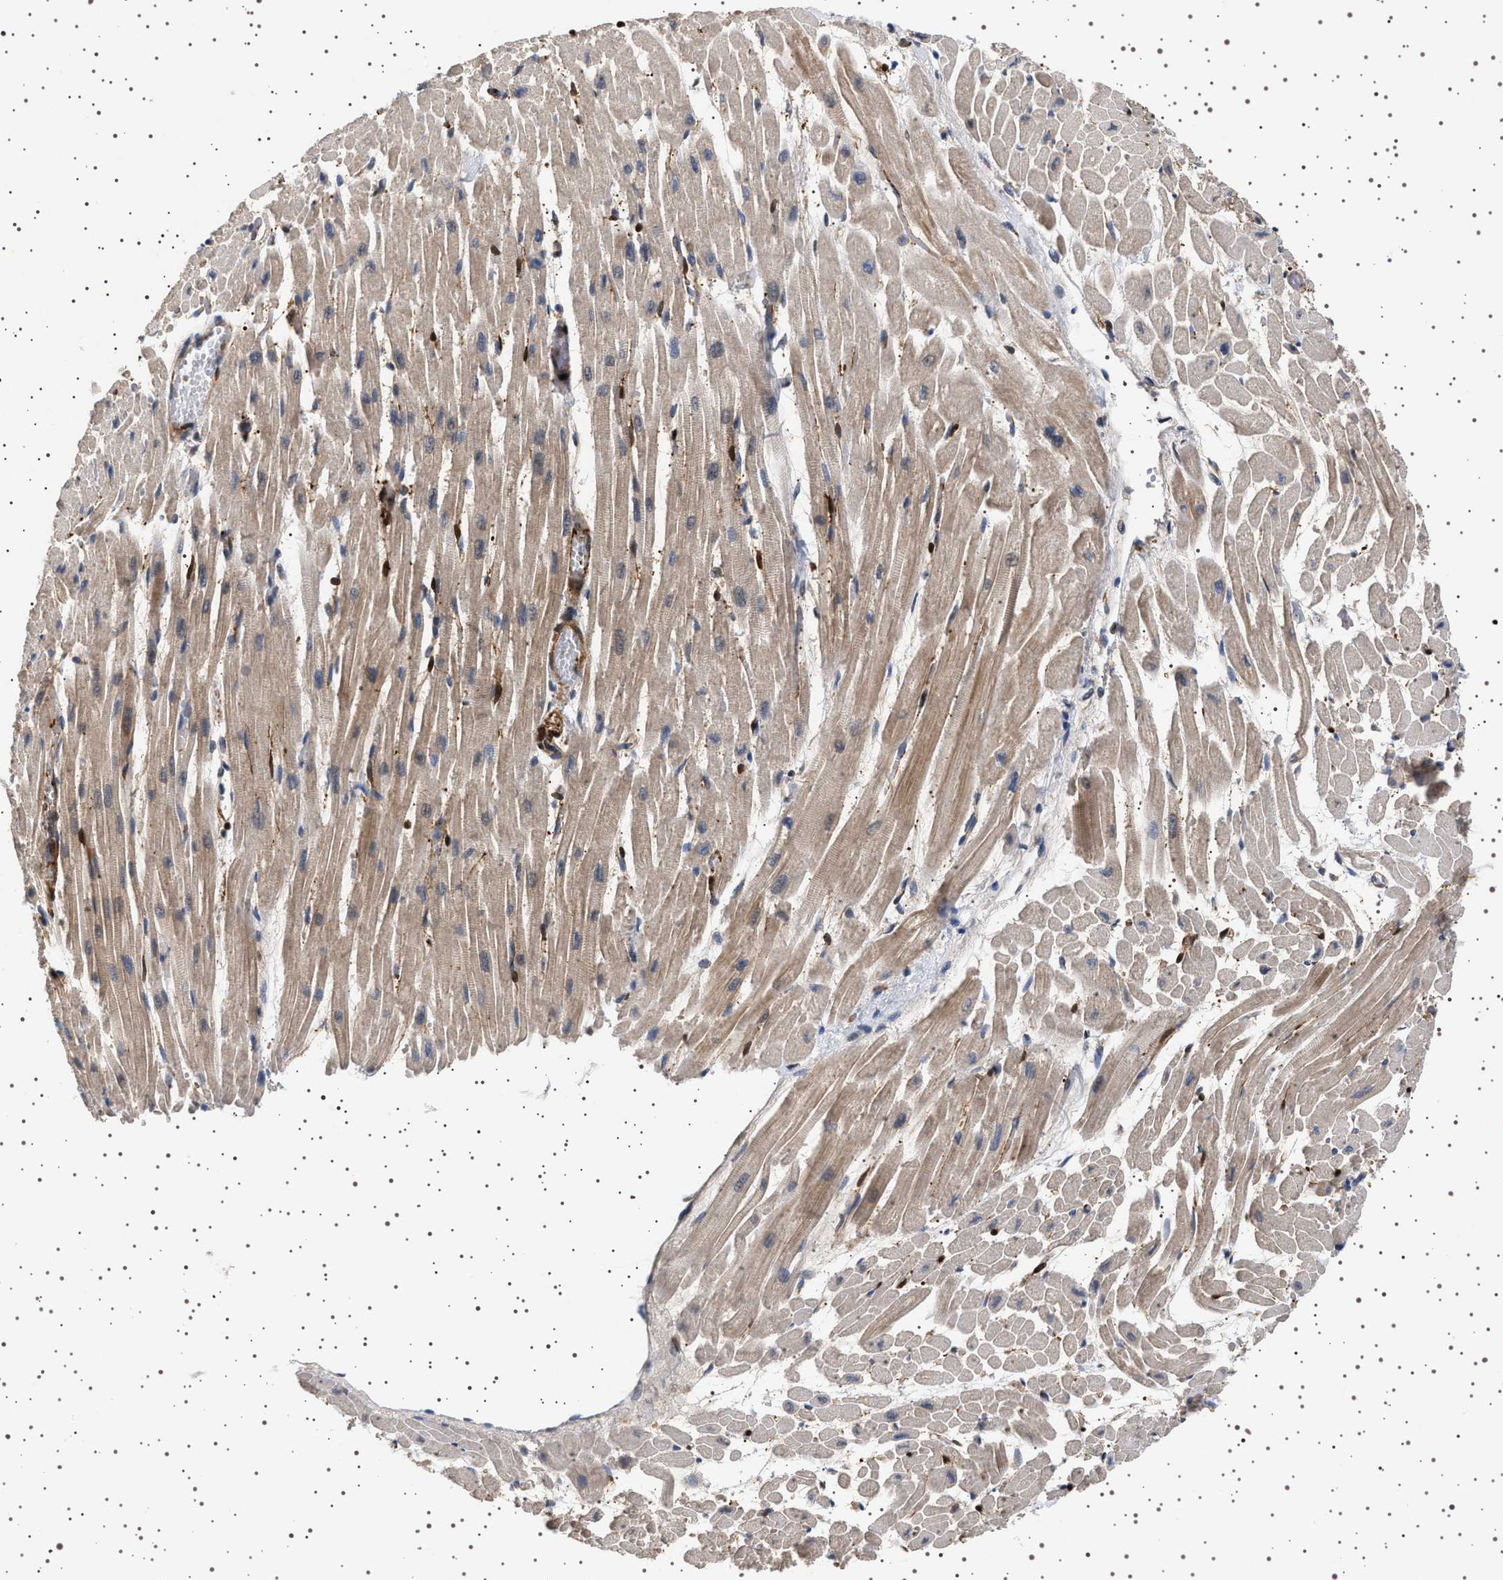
{"staining": {"intensity": "moderate", "quantity": ">75%", "location": "cytoplasmic/membranous"}, "tissue": "heart muscle", "cell_type": "Cardiomyocytes", "image_type": "normal", "snomed": [{"axis": "morphology", "description": "Normal tissue, NOS"}, {"axis": "topography", "description": "Heart"}], "caption": "Protein staining of benign heart muscle reveals moderate cytoplasmic/membranous expression in approximately >75% of cardiomyocytes. Using DAB (brown) and hematoxylin (blue) stains, captured at high magnification using brightfield microscopy.", "gene": "GUCY1B1", "patient": {"sex": "male", "age": 45}}